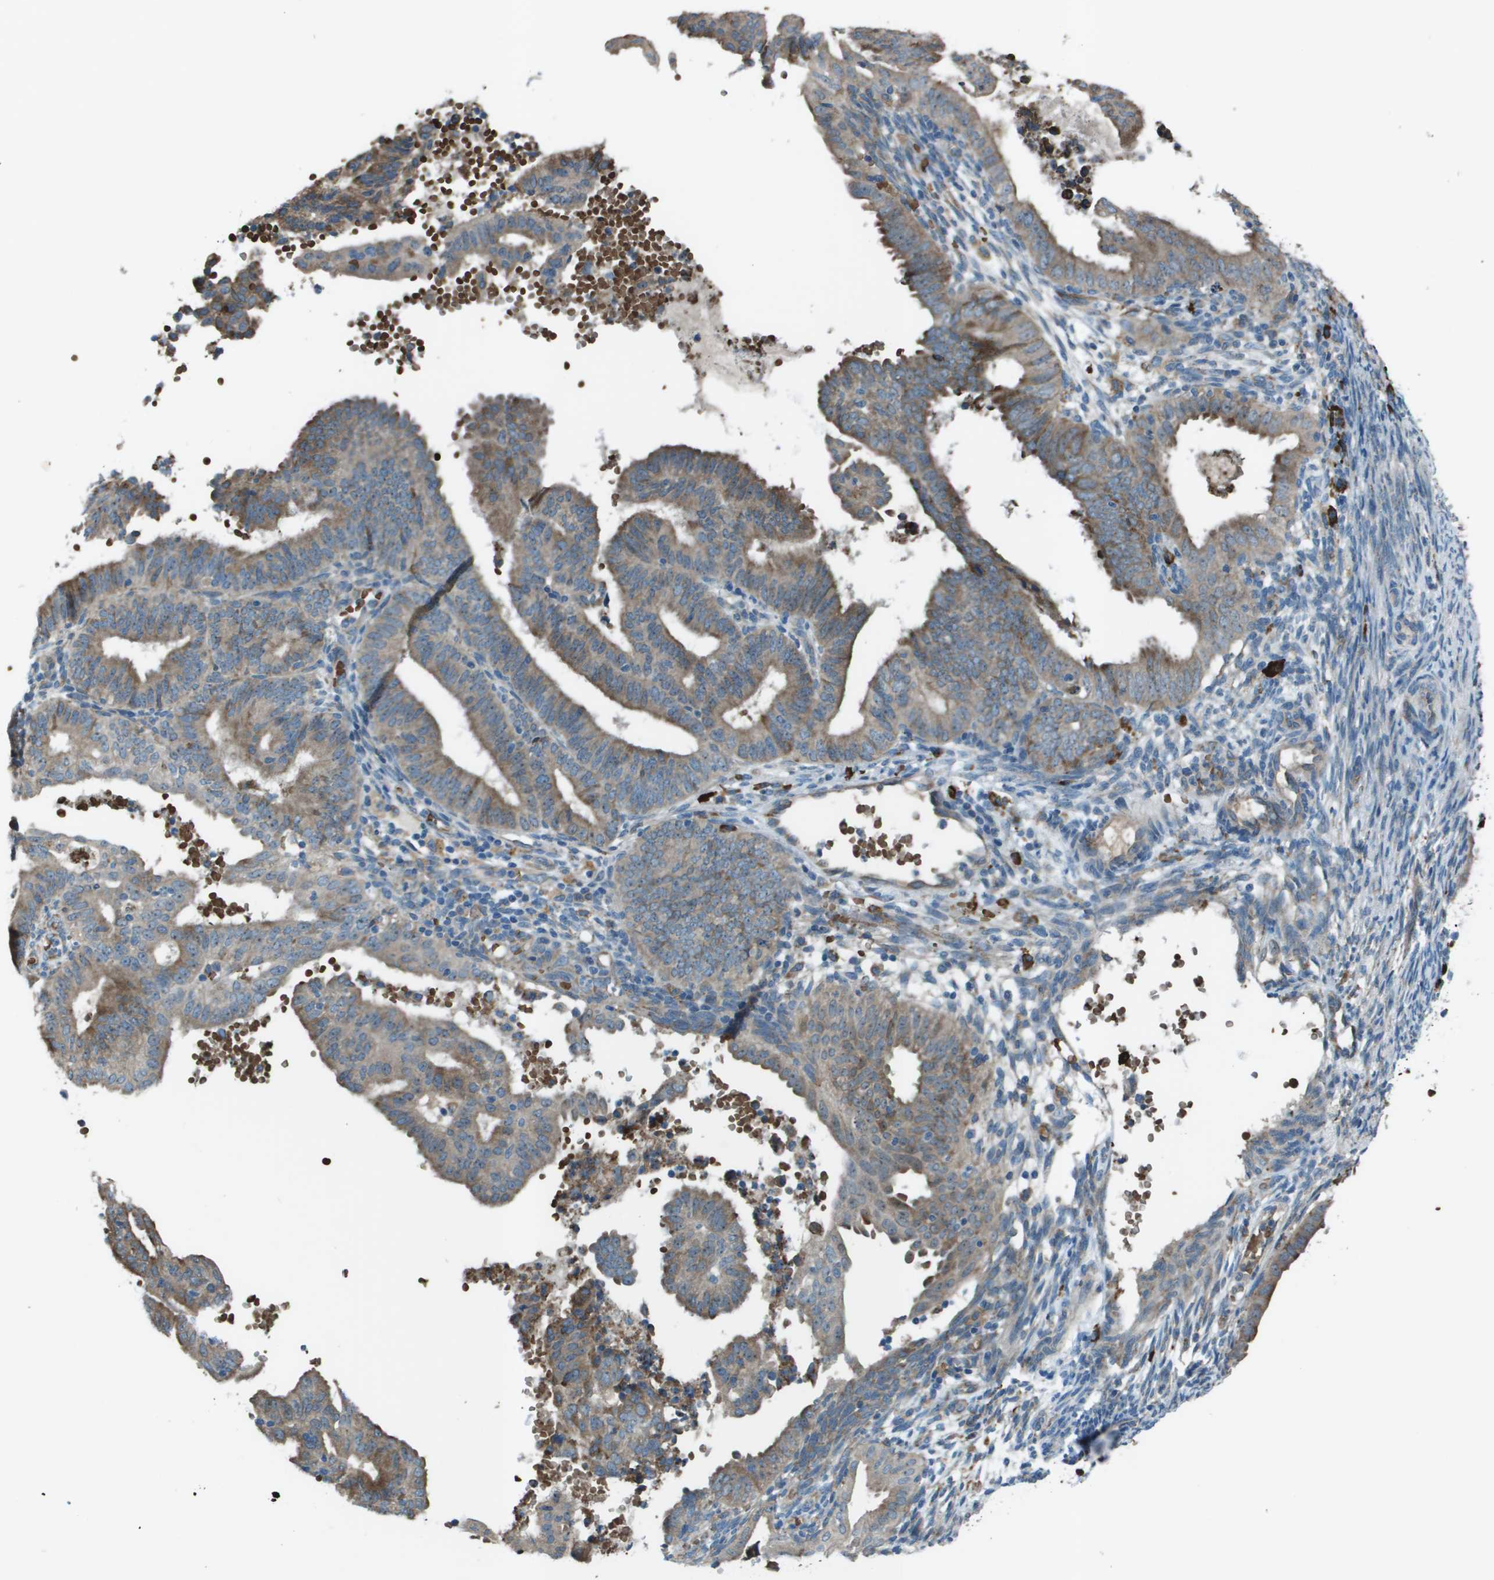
{"staining": {"intensity": "weak", "quantity": ">75%", "location": "cytoplasmic/membranous"}, "tissue": "endometrial cancer", "cell_type": "Tumor cells", "image_type": "cancer", "snomed": [{"axis": "morphology", "description": "Adenocarcinoma, NOS"}, {"axis": "topography", "description": "Endometrium"}], "caption": "A low amount of weak cytoplasmic/membranous positivity is appreciated in about >75% of tumor cells in endometrial adenocarcinoma tissue.", "gene": "UTS2", "patient": {"sex": "female", "age": 58}}